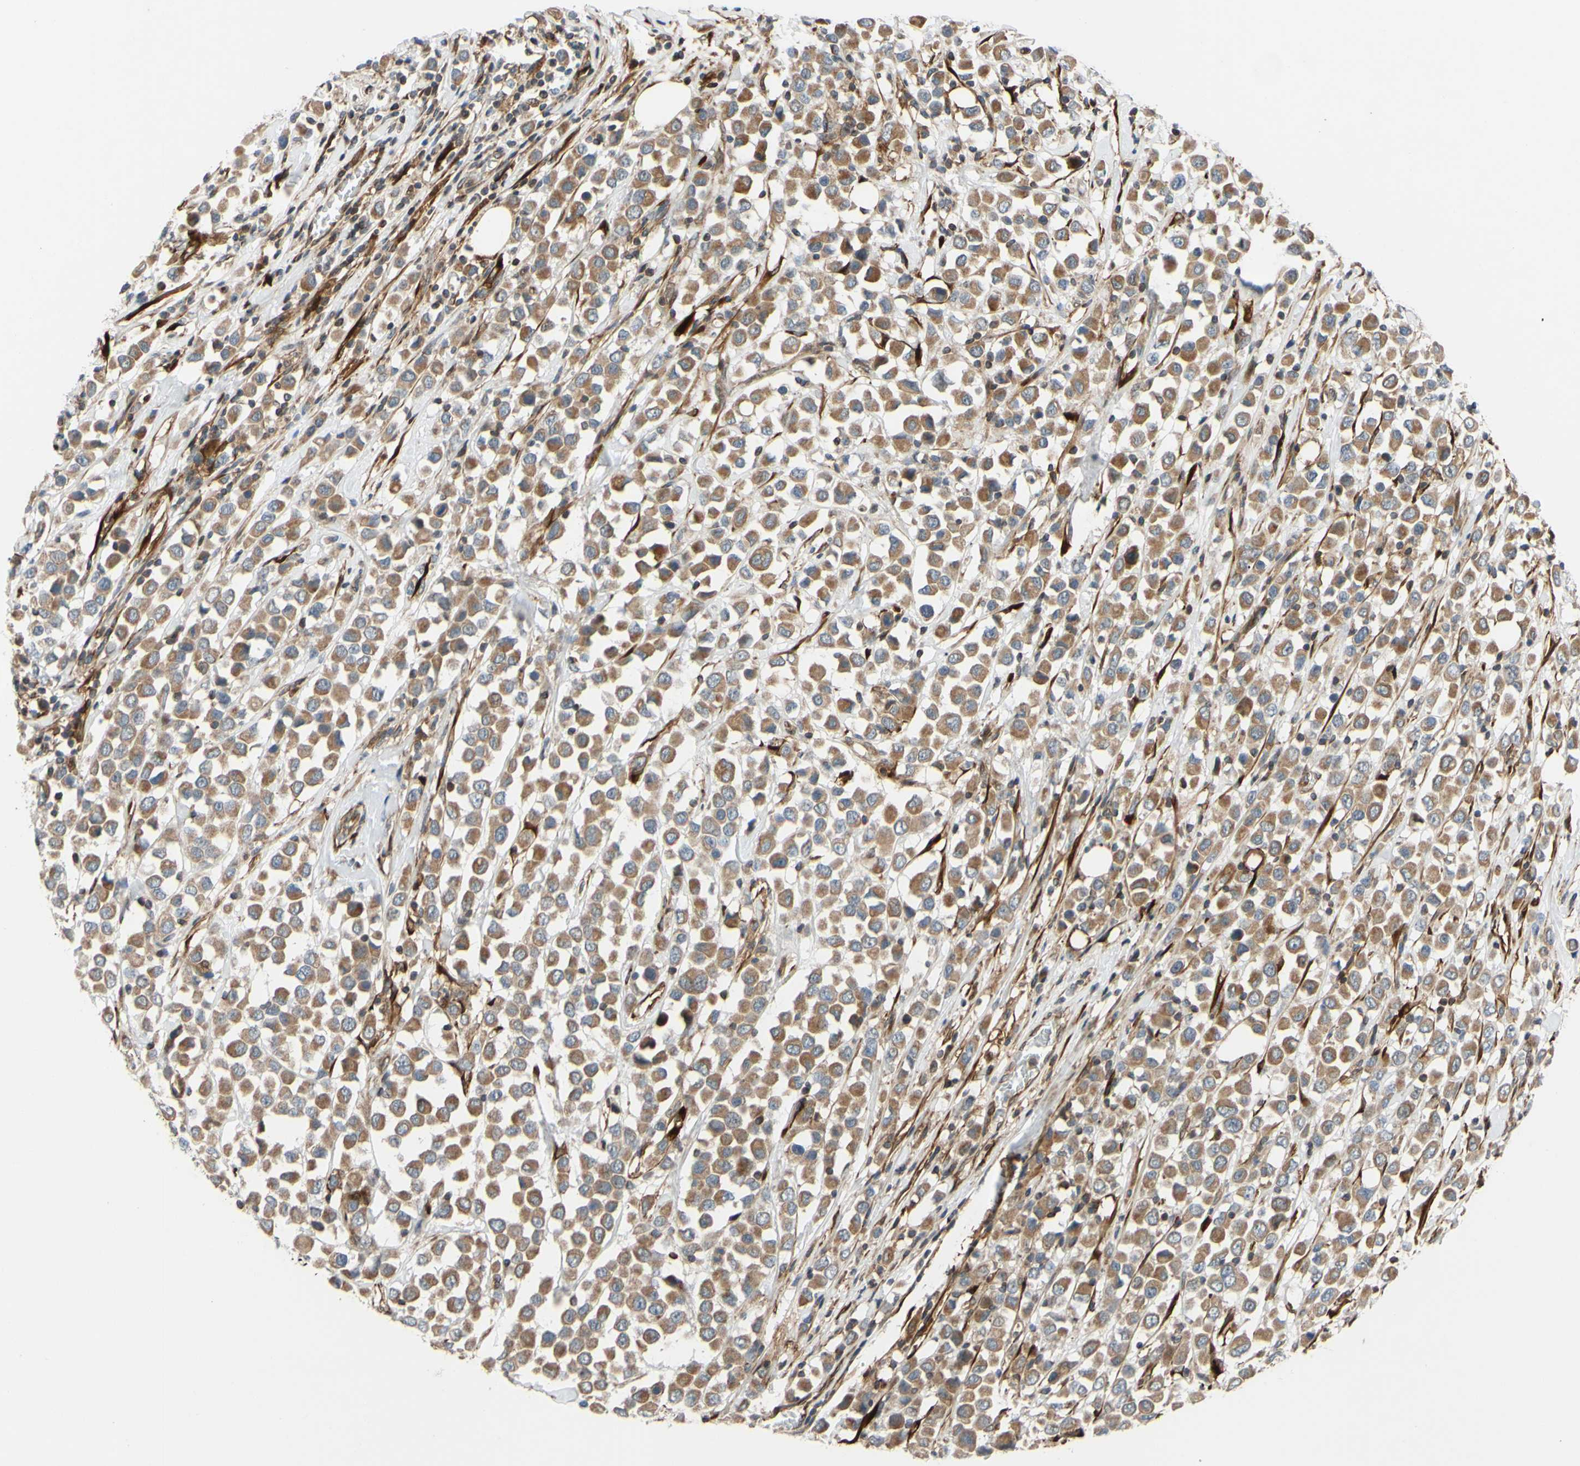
{"staining": {"intensity": "moderate", "quantity": ">75%", "location": "cytoplasmic/membranous"}, "tissue": "breast cancer", "cell_type": "Tumor cells", "image_type": "cancer", "snomed": [{"axis": "morphology", "description": "Duct carcinoma"}, {"axis": "topography", "description": "Breast"}], "caption": "Tumor cells reveal moderate cytoplasmic/membranous expression in approximately >75% of cells in breast invasive ductal carcinoma.", "gene": "PRAF2", "patient": {"sex": "female", "age": 61}}